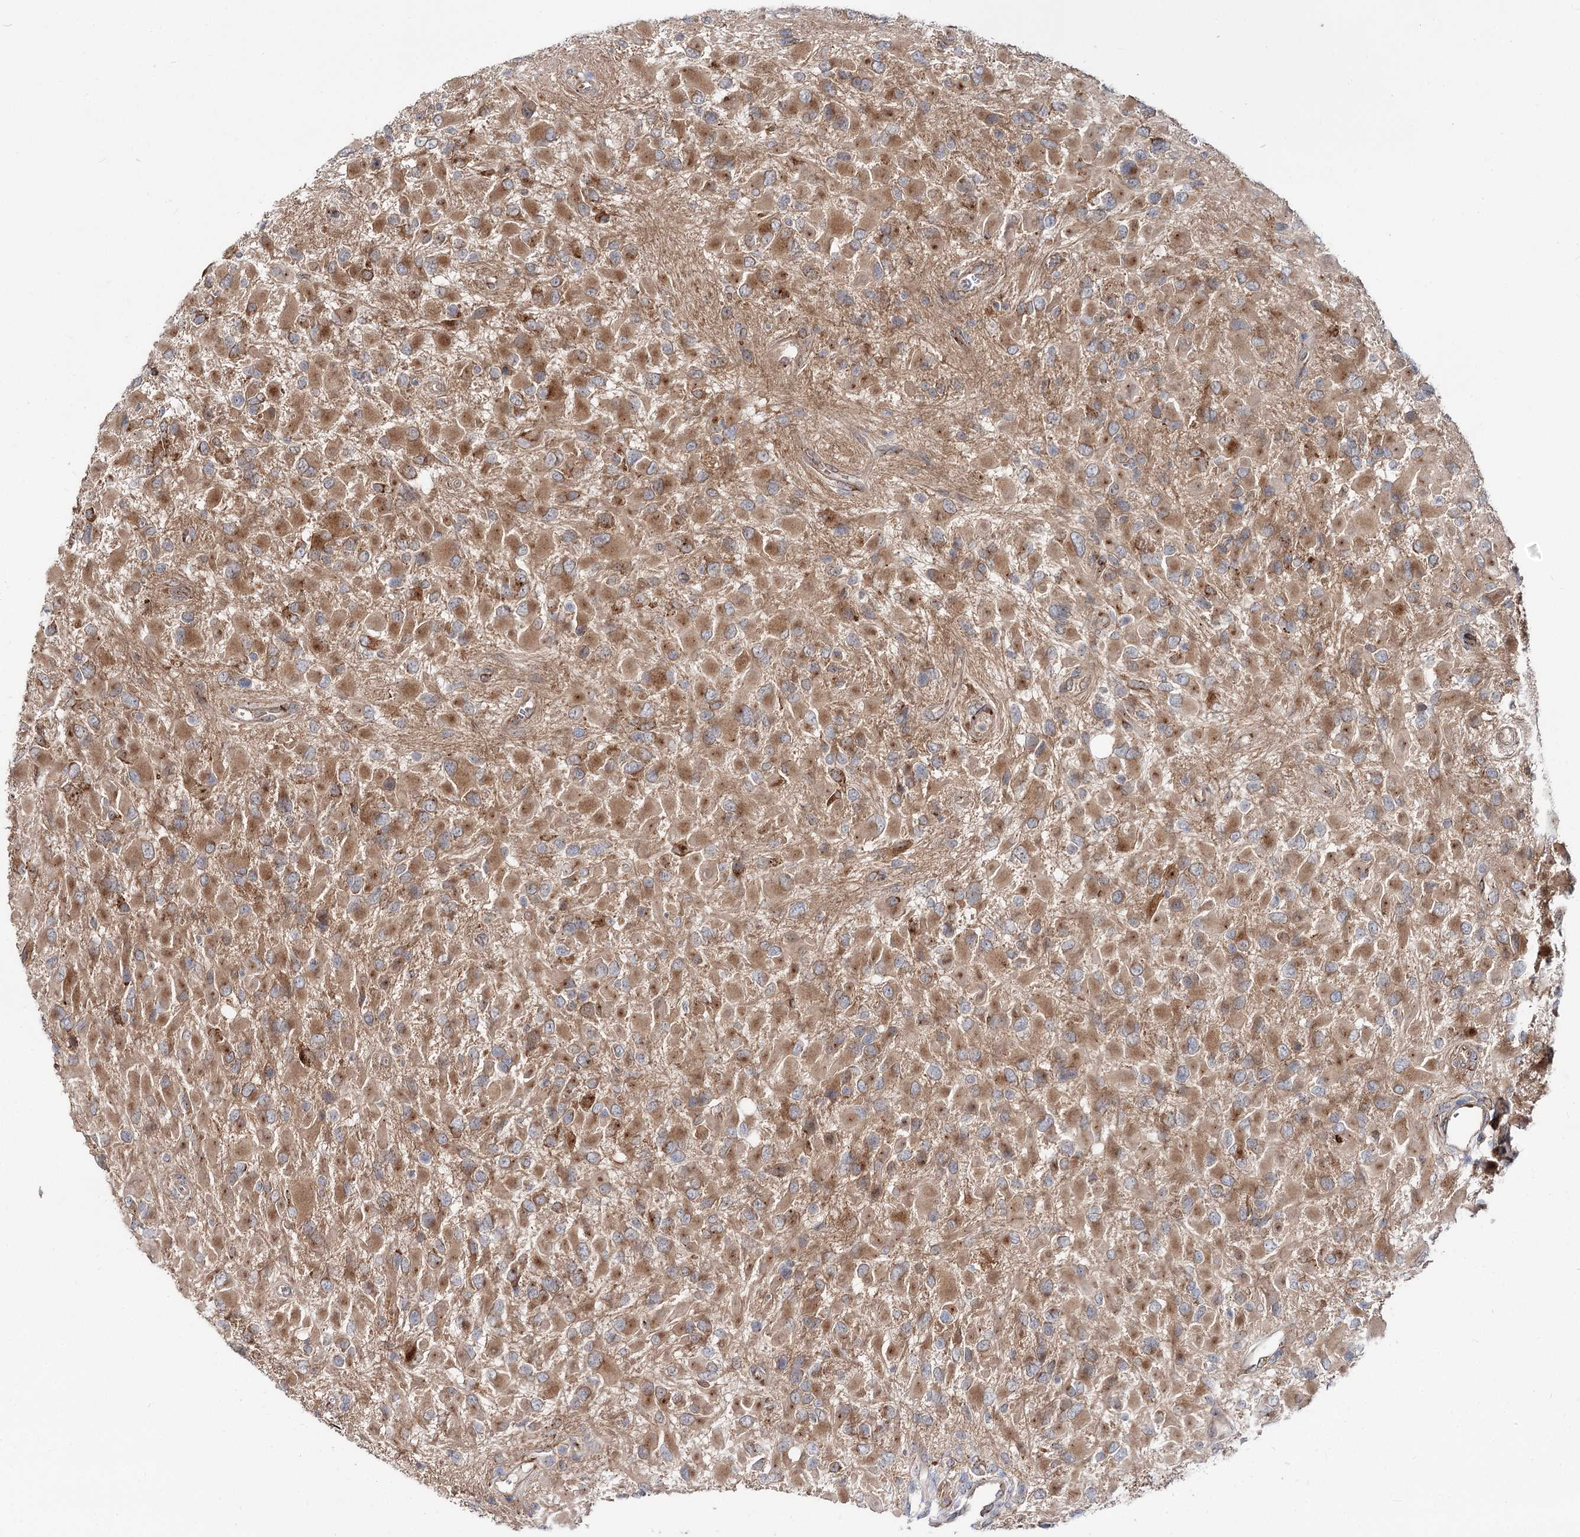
{"staining": {"intensity": "moderate", "quantity": ">75%", "location": "cytoplasmic/membranous"}, "tissue": "glioma", "cell_type": "Tumor cells", "image_type": "cancer", "snomed": [{"axis": "morphology", "description": "Glioma, malignant, High grade"}, {"axis": "topography", "description": "Brain"}], "caption": "This is an image of immunohistochemistry staining of glioma, which shows moderate positivity in the cytoplasmic/membranous of tumor cells.", "gene": "SPART", "patient": {"sex": "male", "age": 53}}